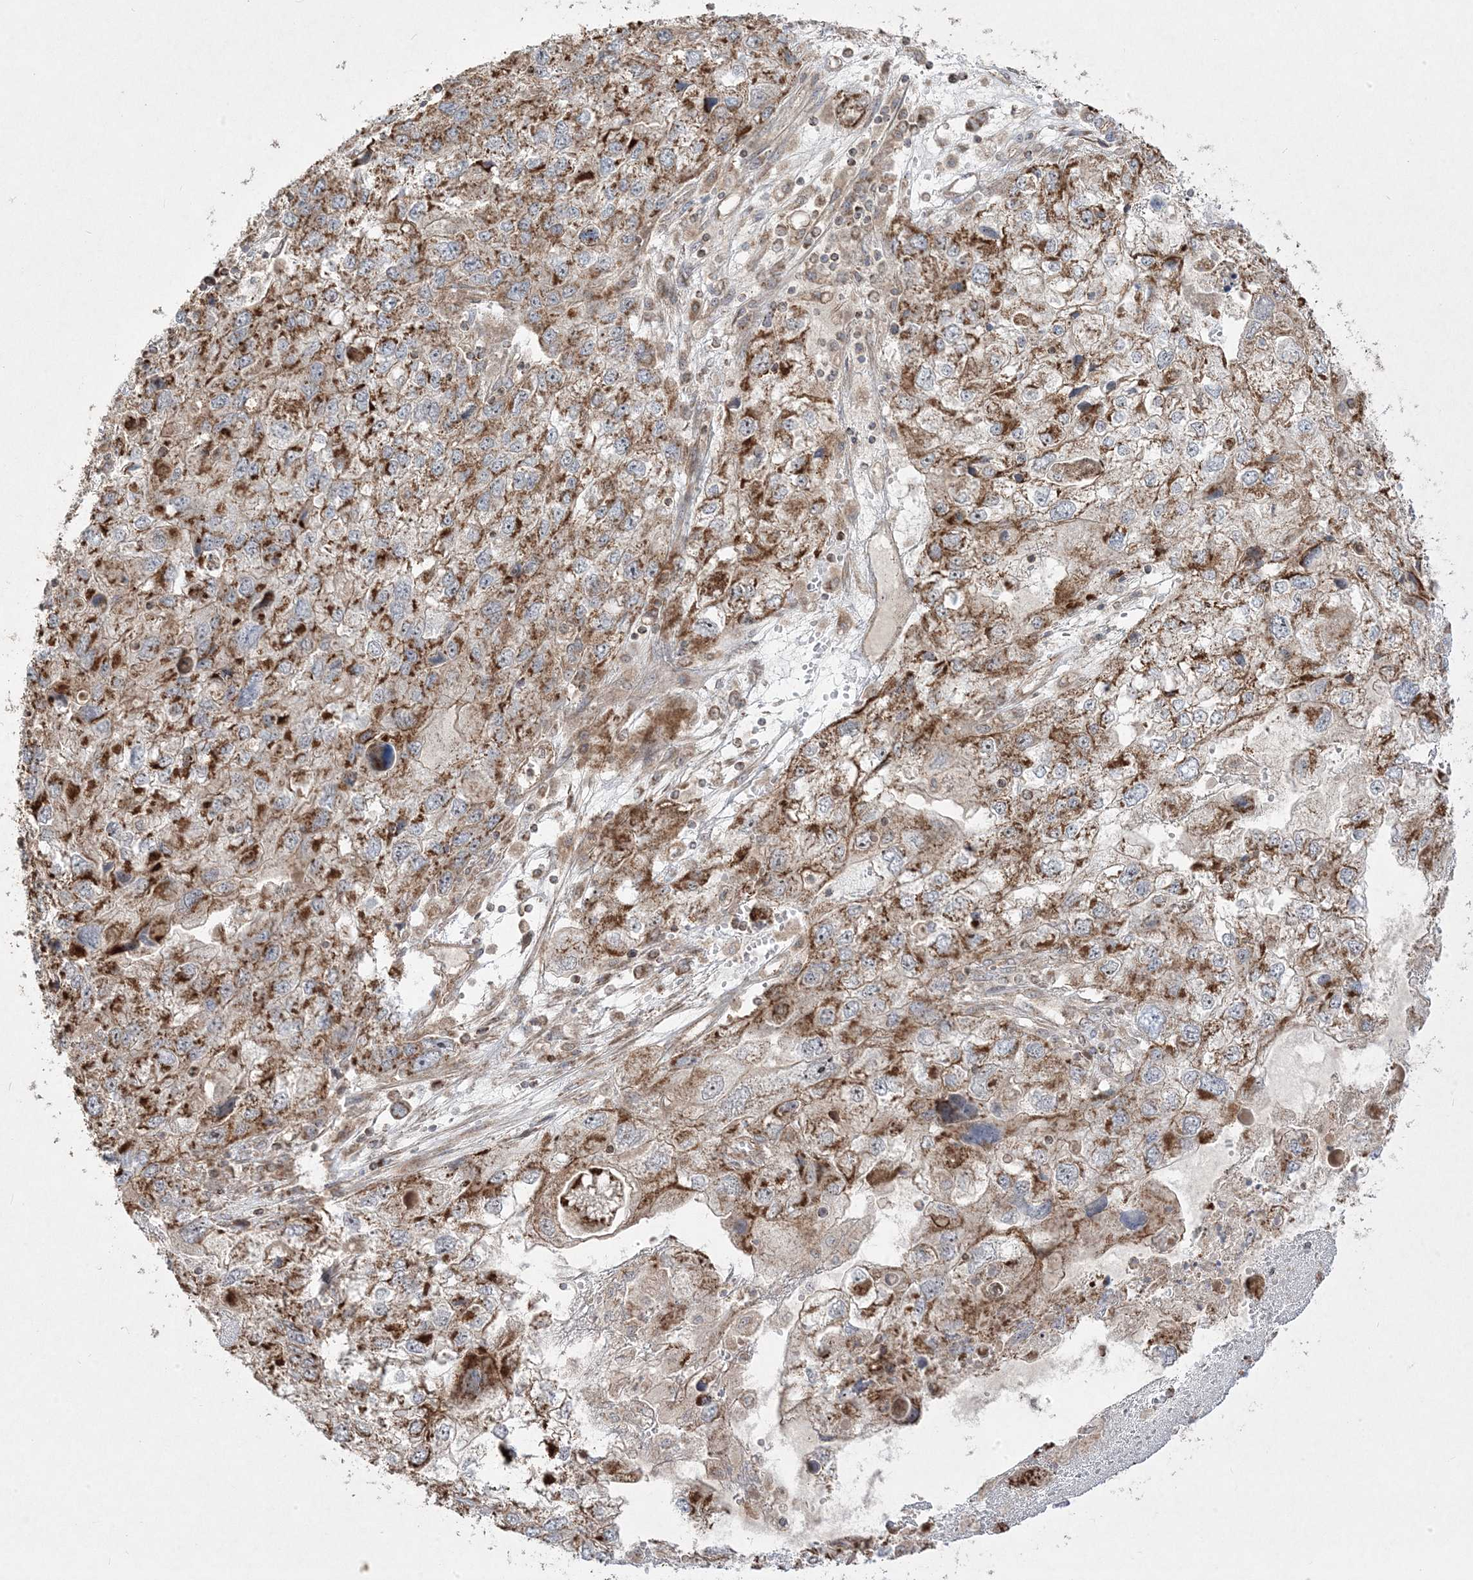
{"staining": {"intensity": "moderate", "quantity": ">75%", "location": "cytoplasmic/membranous"}, "tissue": "endometrial cancer", "cell_type": "Tumor cells", "image_type": "cancer", "snomed": [{"axis": "morphology", "description": "Adenocarcinoma, NOS"}, {"axis": "topography", "description": "Endometrium"}], "caption": "A brown stain shows moderate cytoplasmic/membranous positivity of a protein in endometrial cancer tumor cells.", "gene": "CLUAP1", "patient": {"sex": "female", "age": 49}}